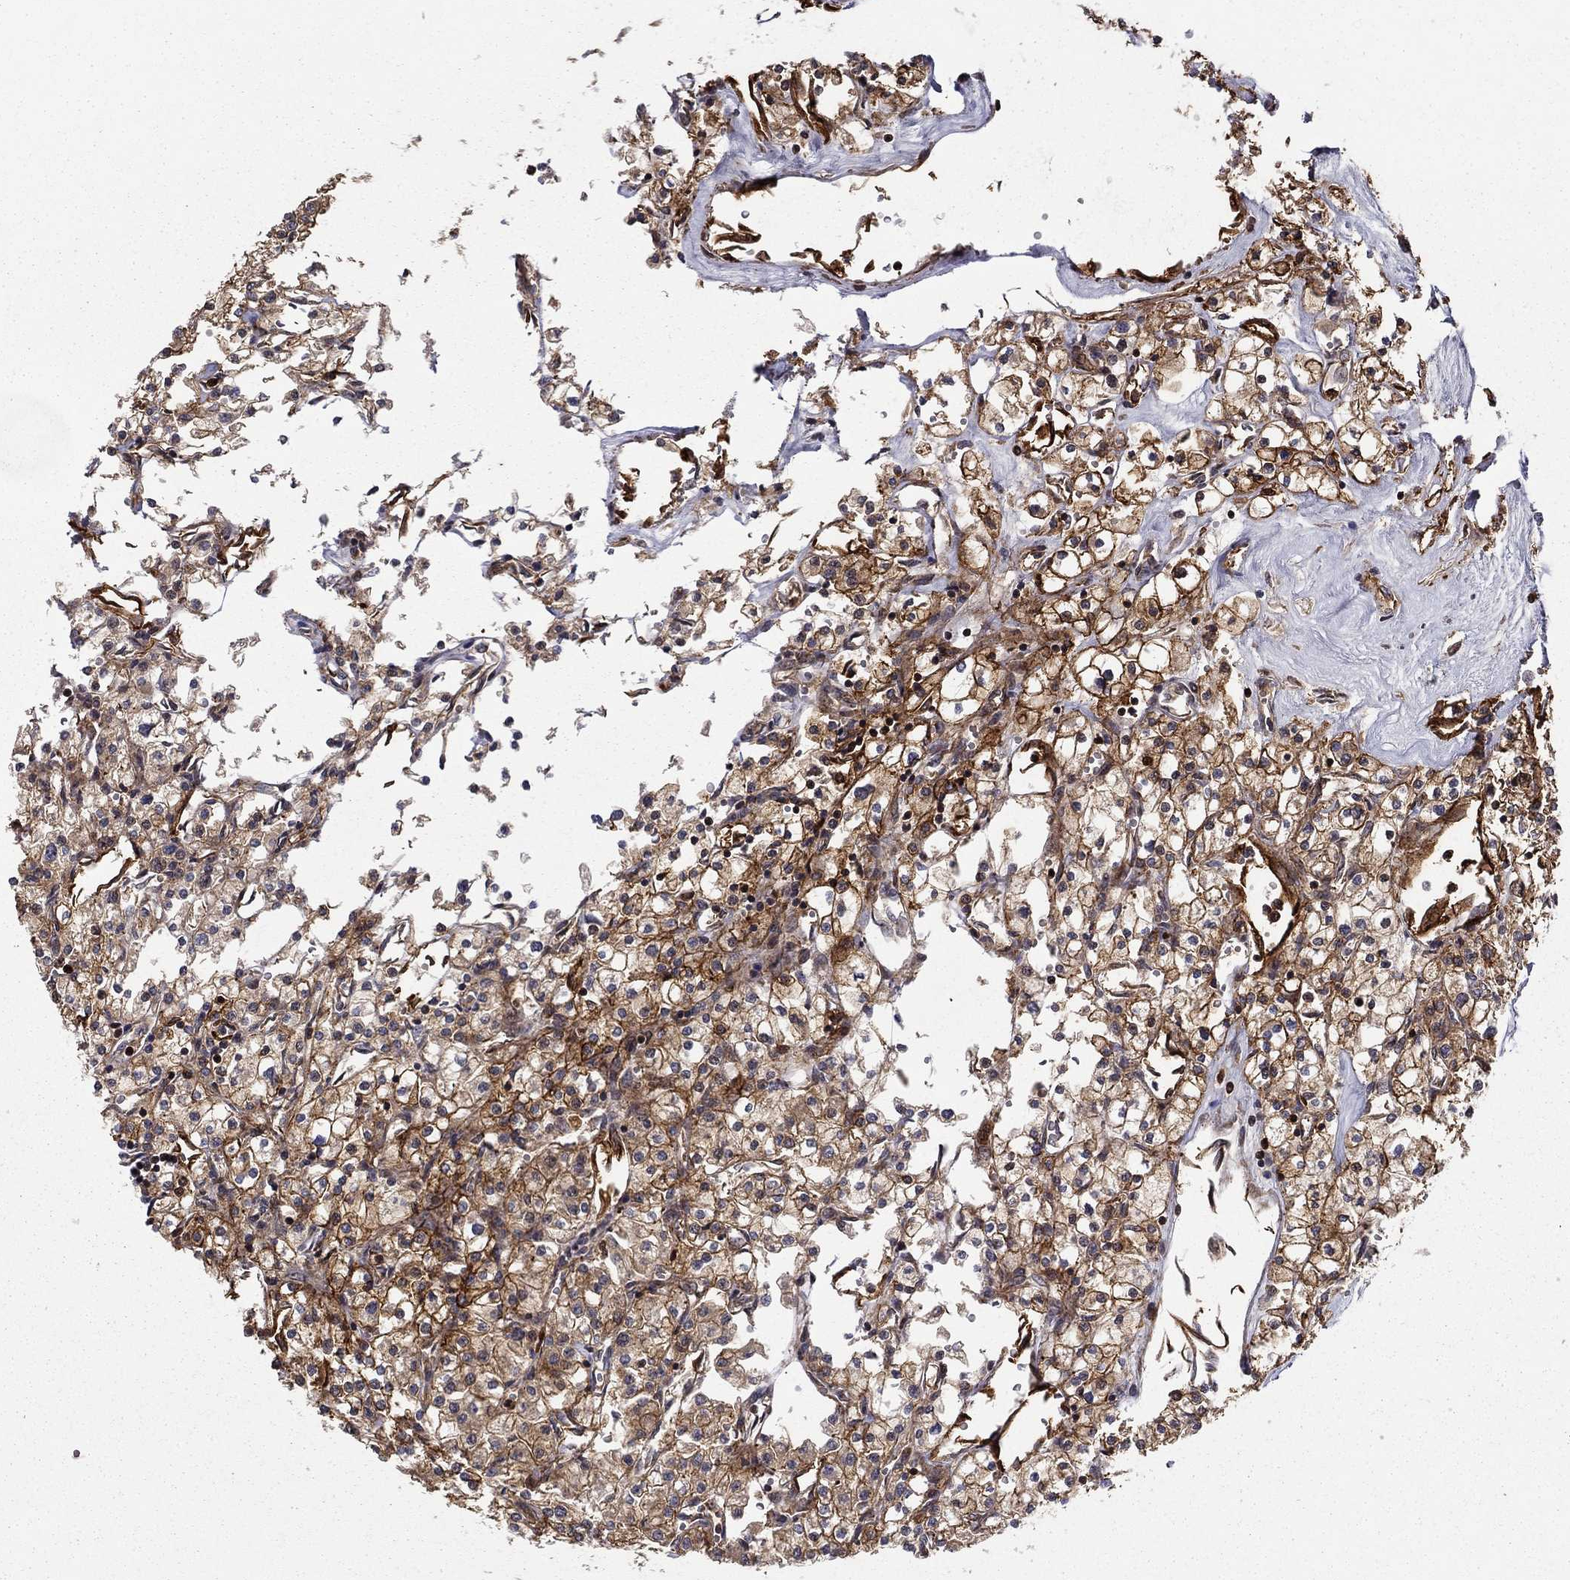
{"staining": {"intensity": "strong", "quantity": "25%-75%", "location": "cytoplasmic/membranous"}, "tissue": "renal cancer", "cell_type": "Tumor cells", "image_type": "cancer", "snomed": [{"axis": "morphology", "description": "Adenocarcinoma, NOS"}, {"axis": "topography", "description": "Kidney"}], "caption": "Renal cancer (adenocarcinoma) tissue exhibits strong cytoplasmic/membranous positivity in approximately 25%-75% of tumor cells", "gene": "ADM", "patient": {"sex": "male", "age": 80}}